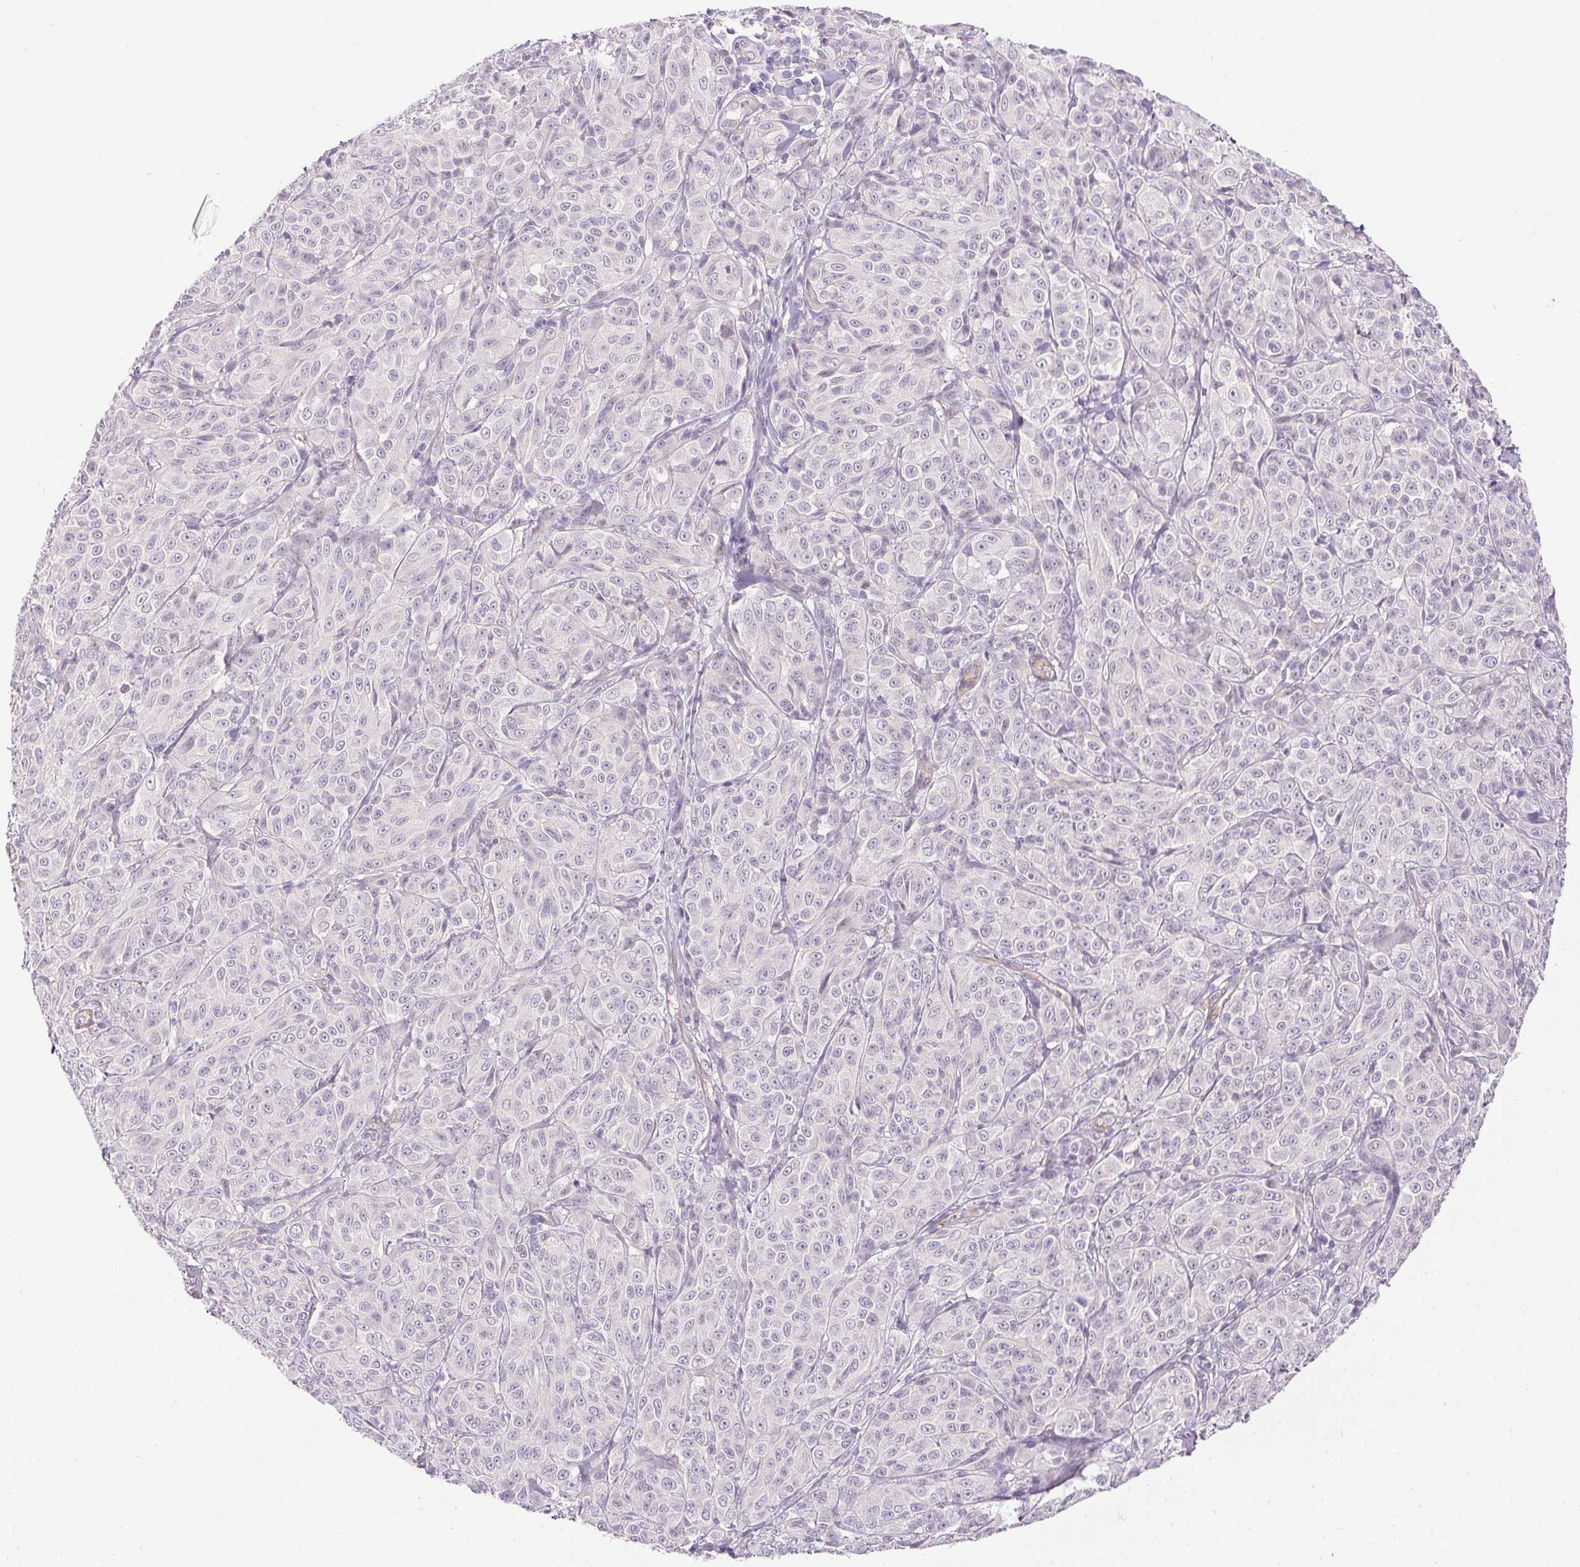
{"staining": {"intensity": "negative", "quantity": "none", "location": "none"}, "tissue": "melanoma", "cell_type": "Tumor cells", "image_type": "cancer", "snomed": [{"axis": "morphology", "description": "Malignant melanoma, NOS"}, {"axis": "topography", "description": "Skin"}], "caption": "The photomicrograph demonstrates no significant expression in tumor cells of malignant melanoma. (Brightfield microscopy of DAB (3,3'-diaminobenzidine) immunohistochemistry at high magnification).", "gene": "PRL", "patient": {"sex": "male", "age": 89}}